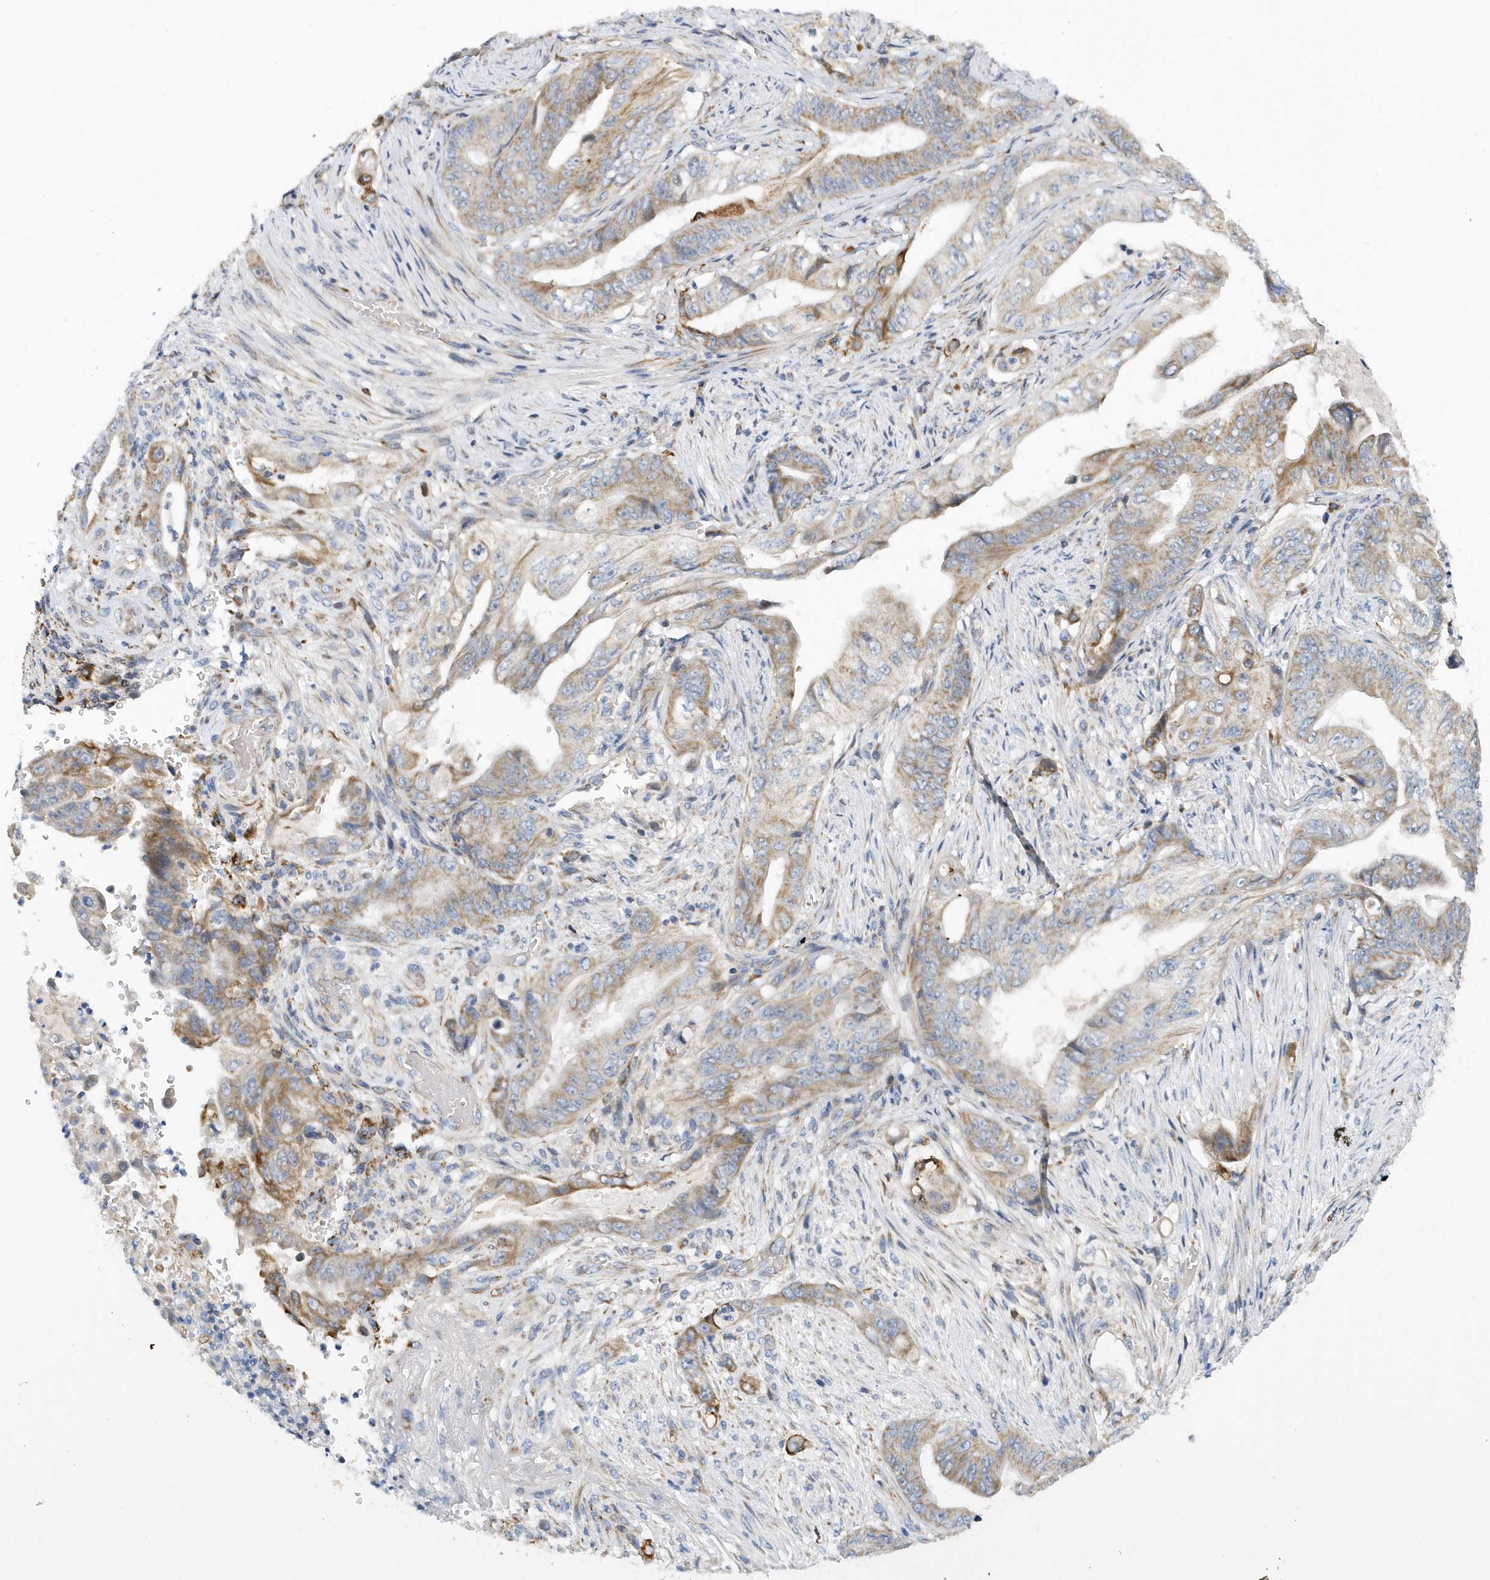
{"staining": {"intensity": "moderate", "quantity": "<25%", "location": "cytoplasmic/membranous"}, "tissue": "stomach cancer", "cell_type": "Tumor cells", "image_type": "cancer", "snomed": [{"axis": "morphology", "description": "Adenocarcinoma, NOS"}, {"axis": "topography", "description": "Stomach"}], "caption": "Adenocarcinoma (stomach) tissue shows moderate cytoplasmic/membranous expression in about <25% of tumor cells, visualized by immunohistochemistry.", "gene": "VWA5B2", "patient": {"sex": "female", "age": 73}}